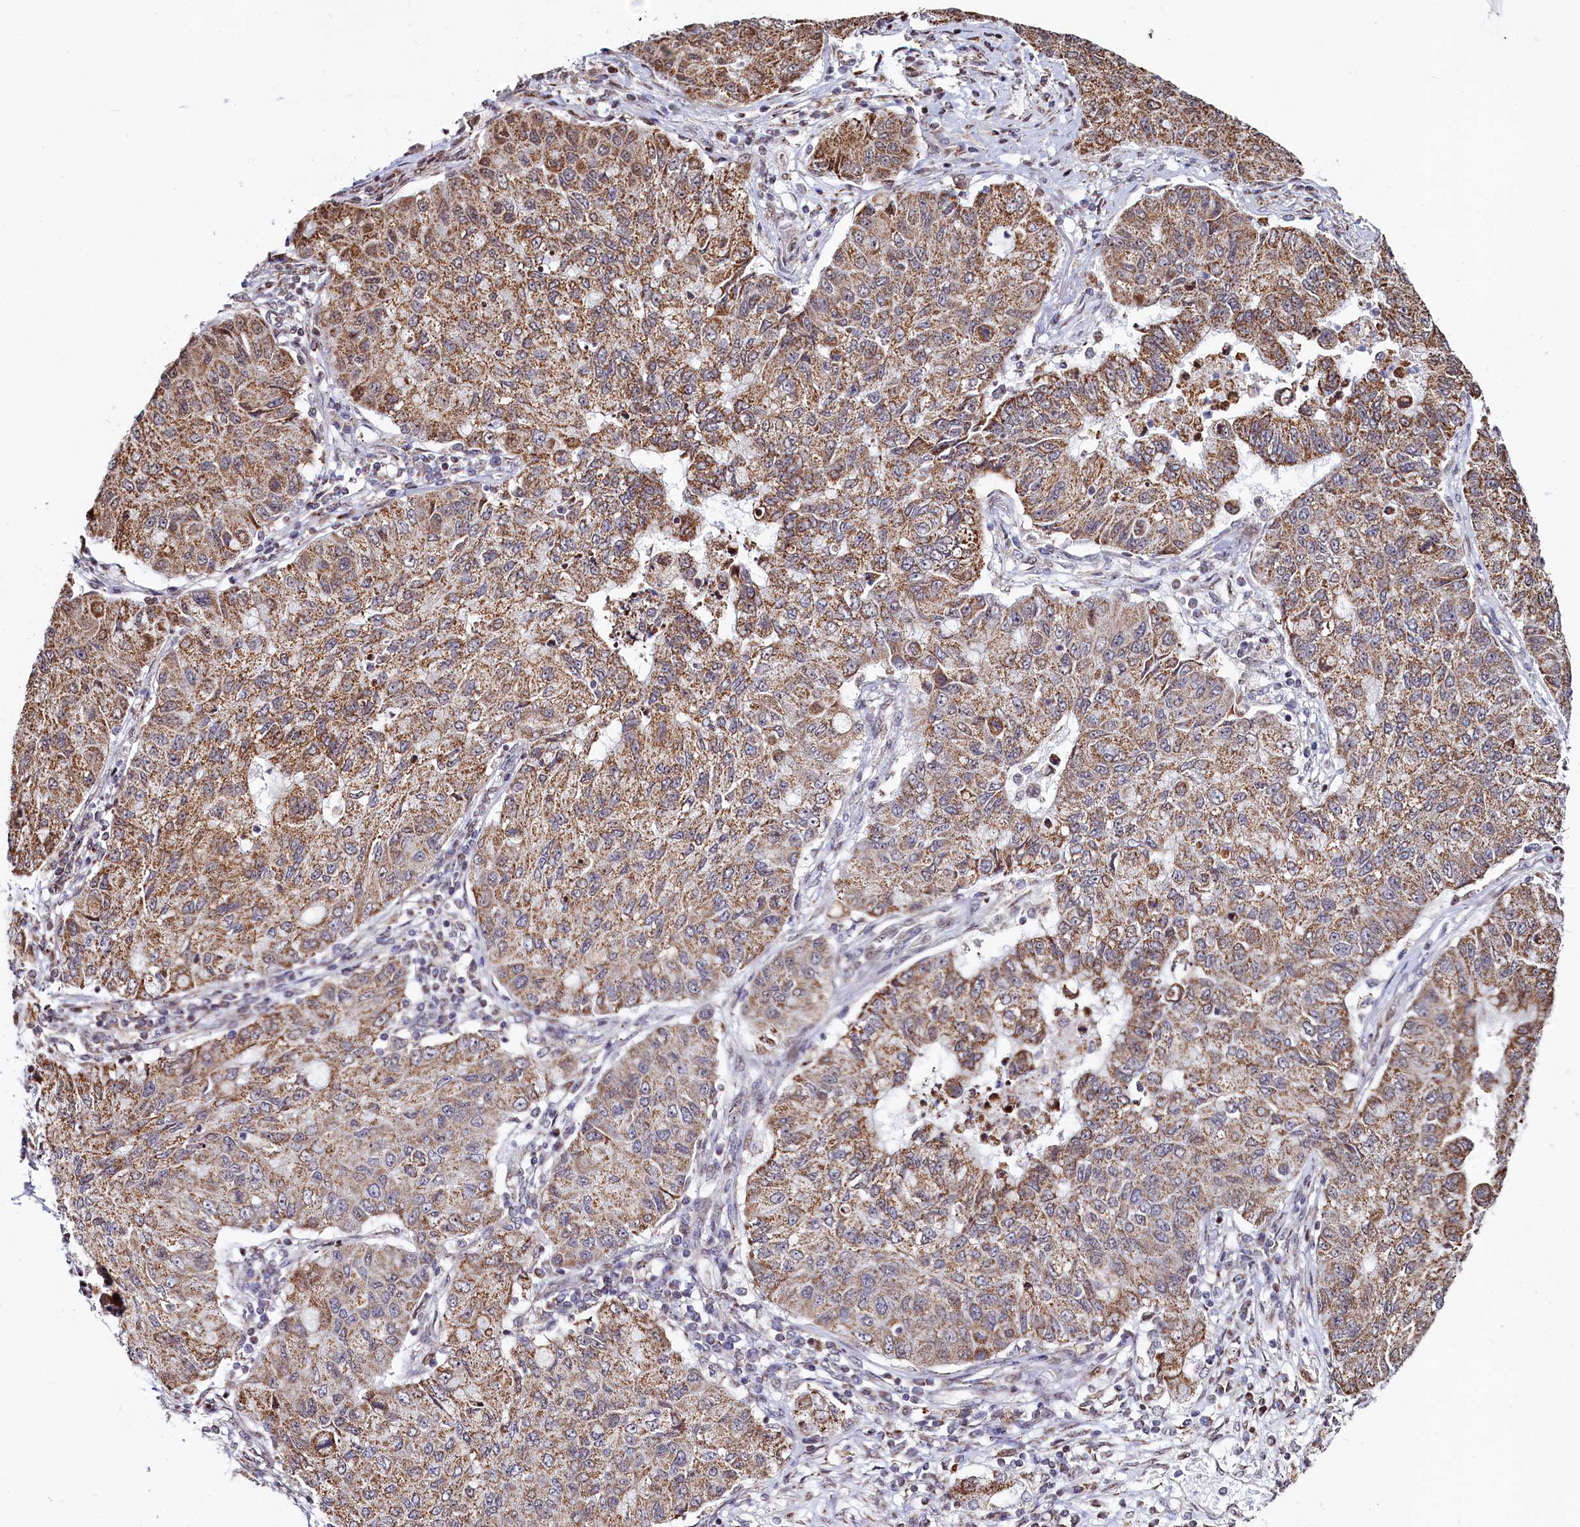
{"staining": {"intensity": "moderate", "quantity": ">75%", "location": "cytoplasmic/membranous"}, "tissue": "lung cancer", "cell_type": "Tumor cells", "image_type": "cancer", "snomed": [{"axis": "morphology", "description": "Squamous cell carcinoma, NOS"}, {"axis": "topography", "description": "Lung"}], "caption": "The photomicrograph shows staining of squamous cell carcinoma (lung), revealing moderate cytoplasmic/membranous protein staining (brown color) within tumor cells.", "gene": "HDGFL3", "patient": {"sex": "male", "age": 74}}